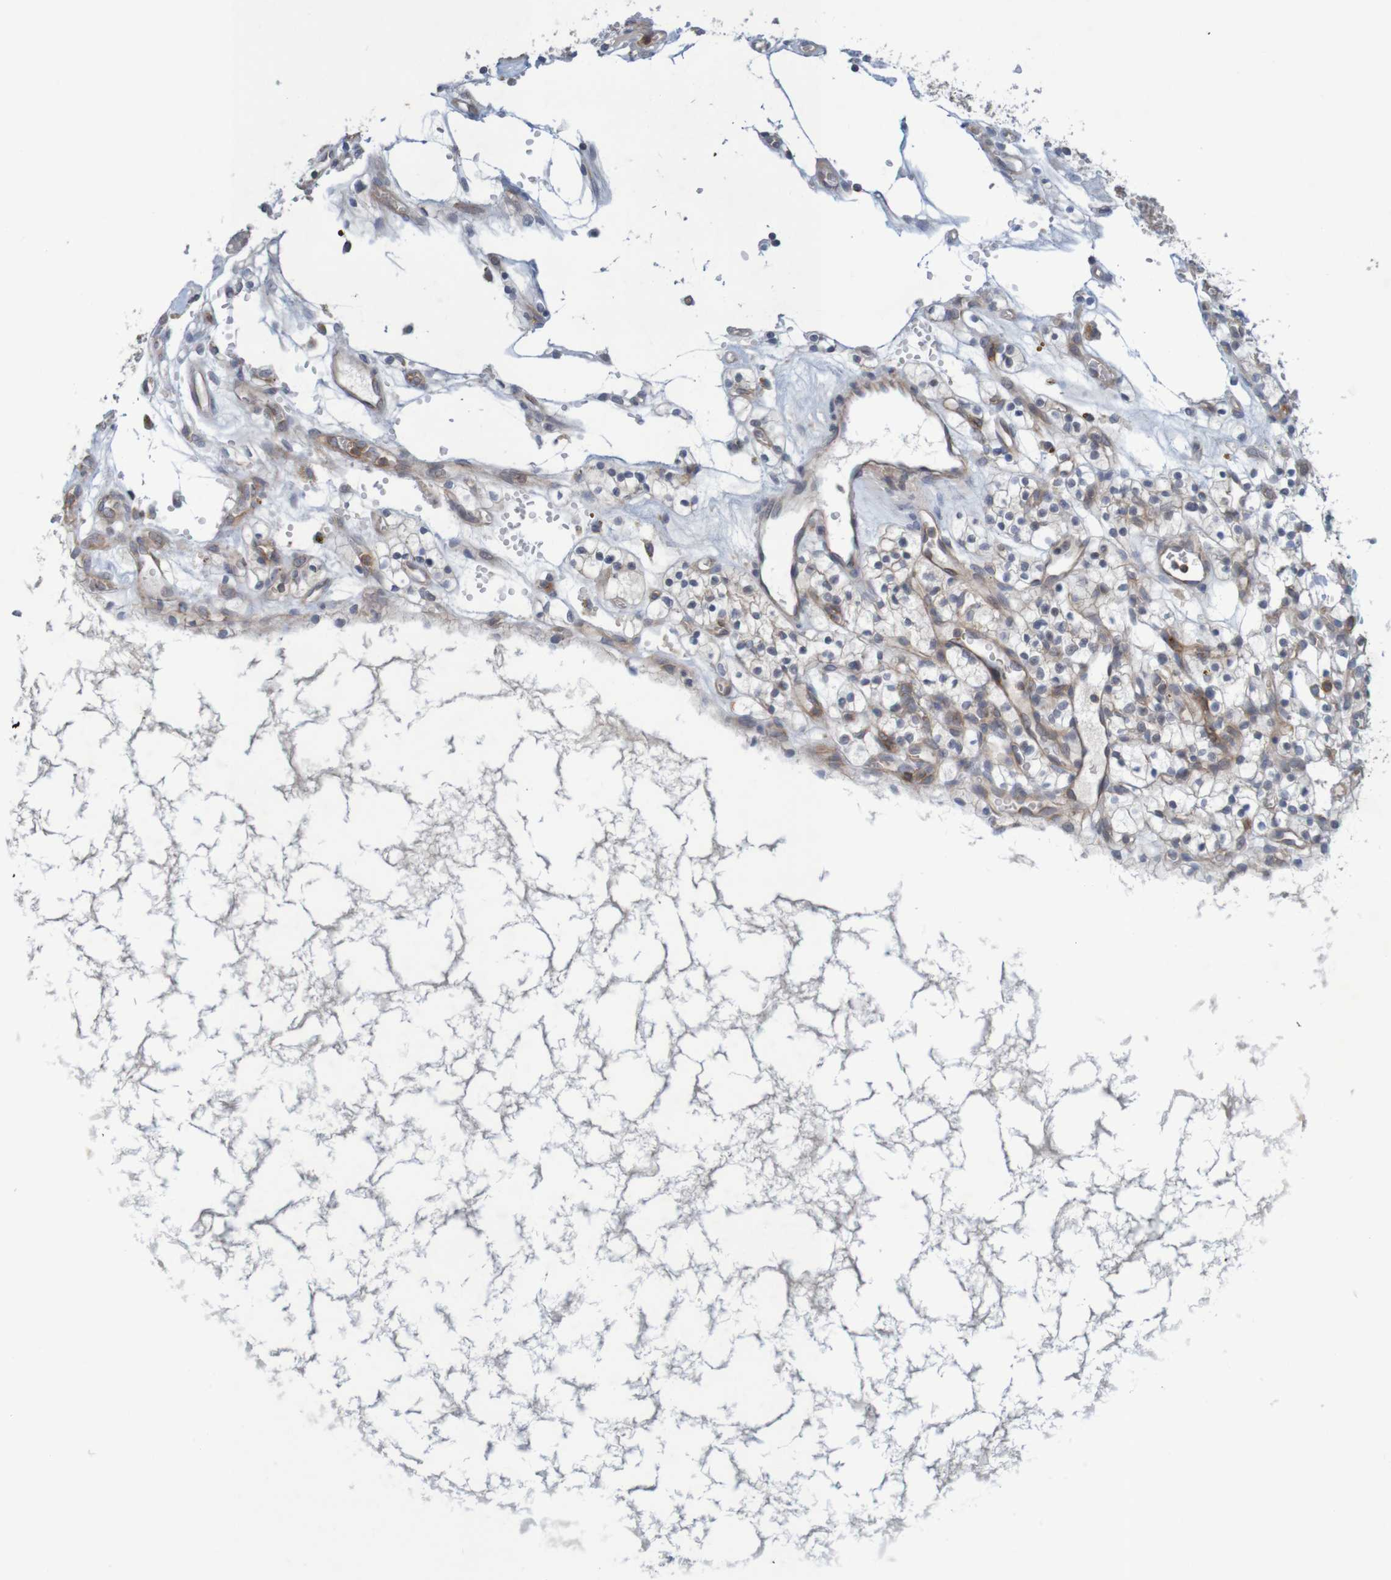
{"staining": {"intensity": "negative", "quantity": "none", "location": "none"}, "tissue": "renal cancer", "cell_type": "Tumor cells", "image_type": "cancer", "snomed": [{"axis": "morphology", "description": "Adenocarcinoma, NOS"}, {"axis": "topography", "description": "Kidney"}], "caption": "This is a image of immunohistochemistry staining of renal cancer (adenocarcinoma), which shows no staining in tumor cells.", "gene": "NAV2", "patient": {"sex": "female", "age": 57}}